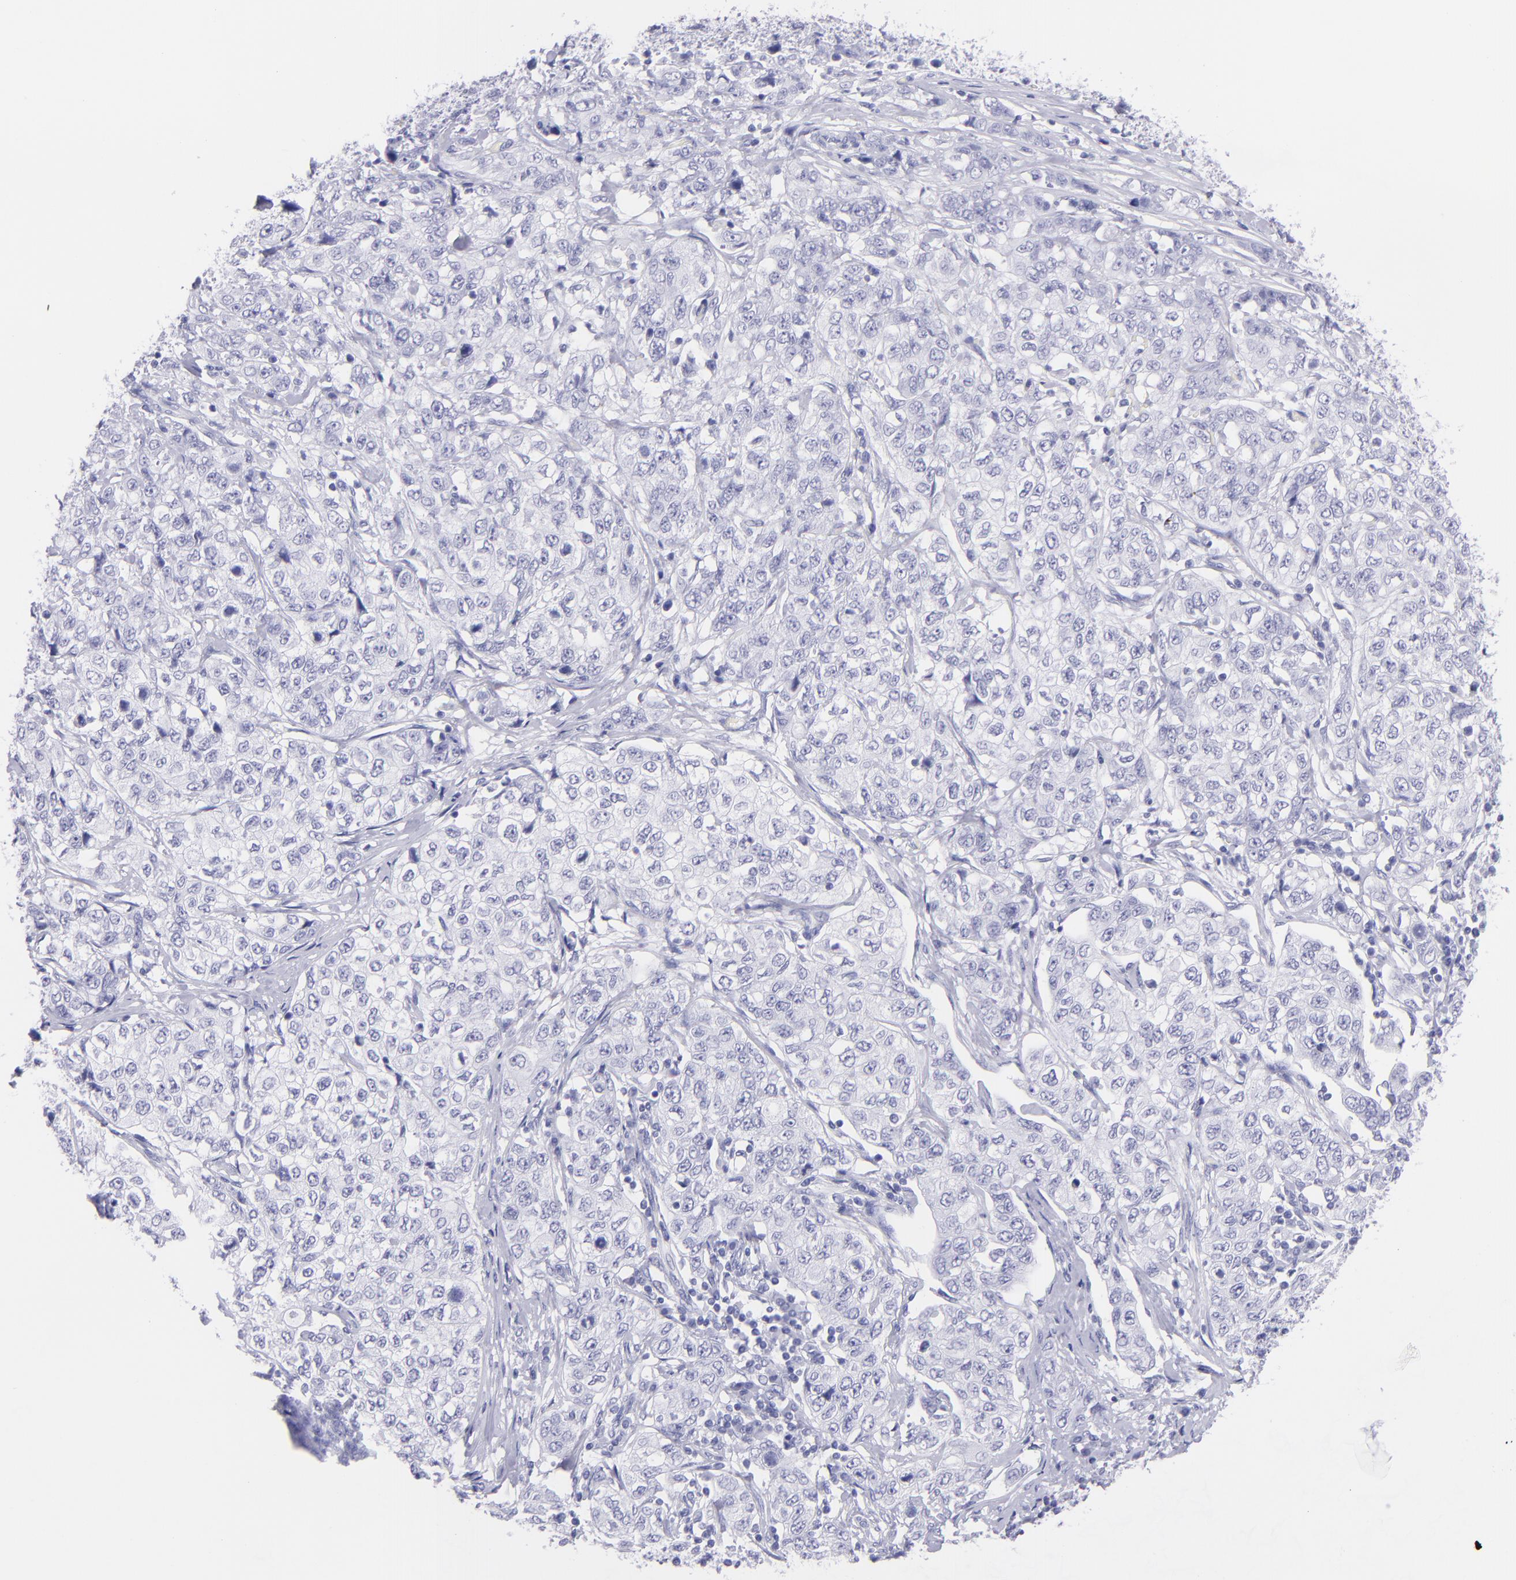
{"staining": {"intensity": "negative", "quantity": "none", "location": "none"}, "tissue": "stomach cancer", "cell_type": "Tumor cells", "image_type": "cancer", "snomed": [{"axis": "morphology", "description": "Adenocarcinoma, NOS"}, {"axis": "topography", "description": "Stomach"}], "caption": "Immunohistochemical staining of human stomach cancer (adenocarcinoma) demonstrates no significant positivity in tumor cells. Nuclei are stained in blue.", "gene": "PIP", "patient": {"sex": "male", "age": 48}}